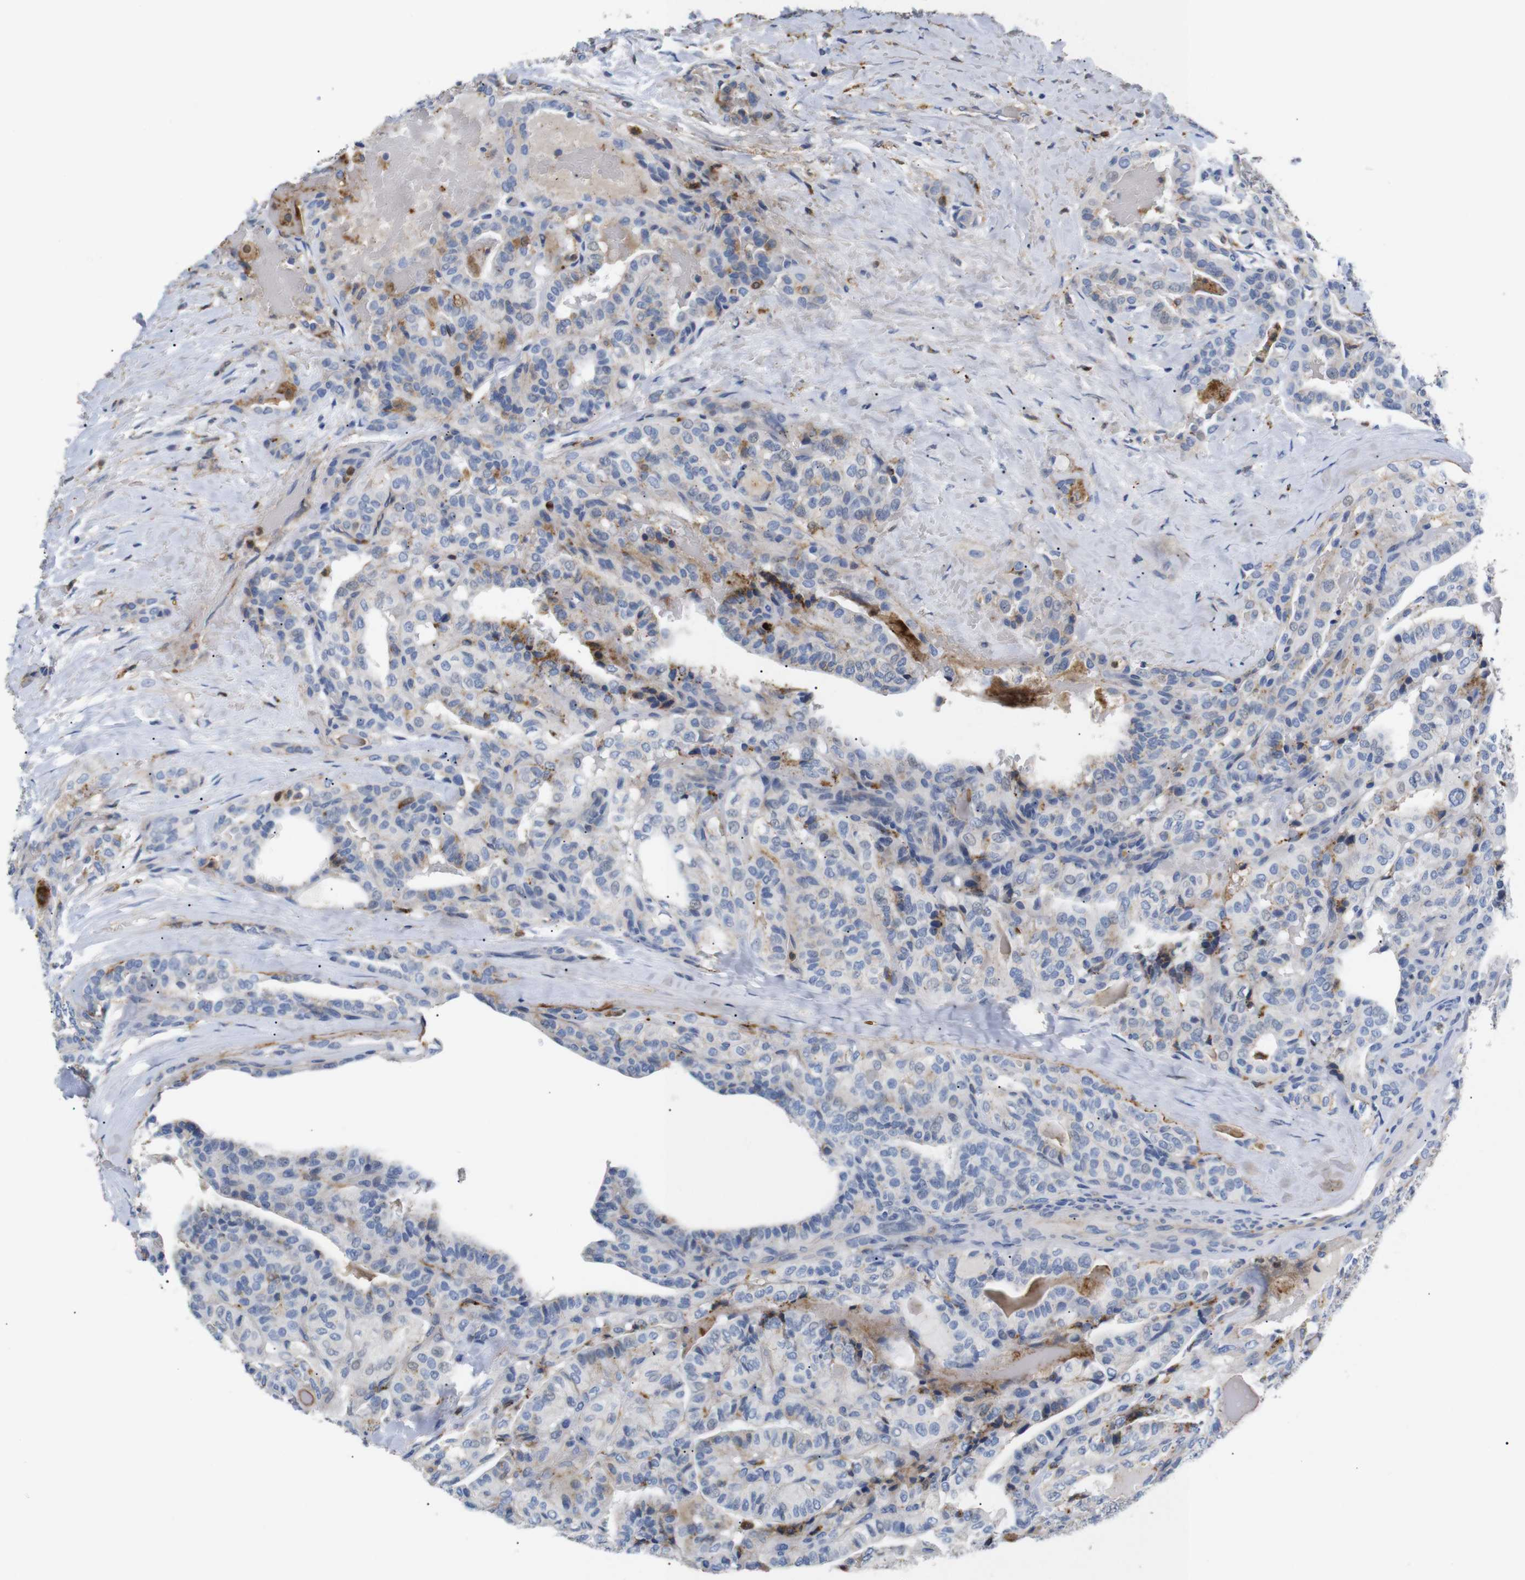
{"staining": {"intensity": "moderate", "quantity": "<25%", "location": "cytoplasmic/membranous"}, "tissue": "thyroid cancer", "cell_type": "Tumor cells", "image_type": "cancer", "snomed": [{"axis": "morphology", "description": "Papillary adenocarcinoma, NOS"}, {"axis": "topography", "description": "Thyroid gland"}], "caption": "Tumor cells show moderate cytoplasmic/membranous expression in approximately <25% of cells in thyroid cancer.", "gene": "SDCBP", "patient": {"sex": "male", "age": 77}}